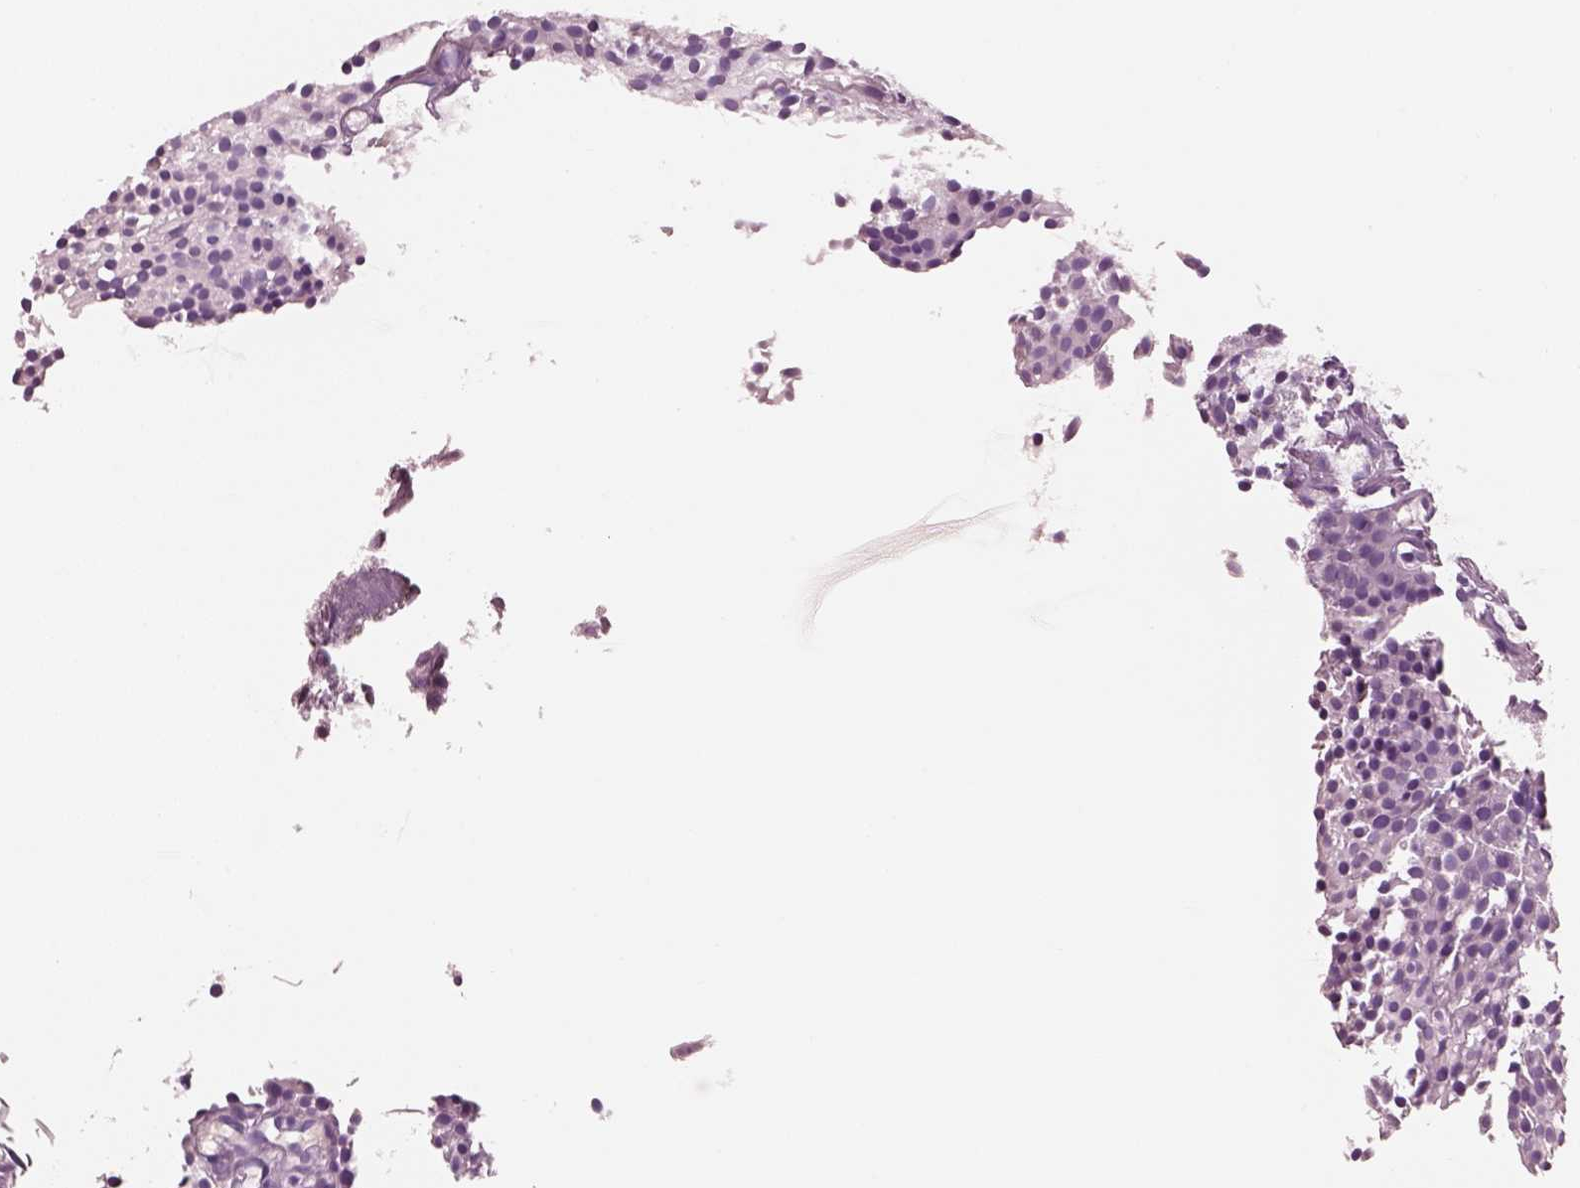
{"staining": {"intensity": "negative", "quantity": "none", "location": "none"}, "tissue": "urothelial cancer", "cell_type": "Tumor cells", "image_type": "cancer", "snomed": [{"axis": "morphology", "description": "Urothelial carcinoma, Low grade"}, {"axis": "topography", "description": "Urinary bladder"}], "caption": "High power microscopy histopathology image of an IHC micrograph of low-grade urothelial carcinoma, revealing no significant positivity in tumor cells. (Brightfield microscopy of DAB (3,3'-diaminobenzidine) immunohistochemistry (IHC) at high magnification).", "gene": "PNOC", "patient": {"sex": "male", "age": 63}}